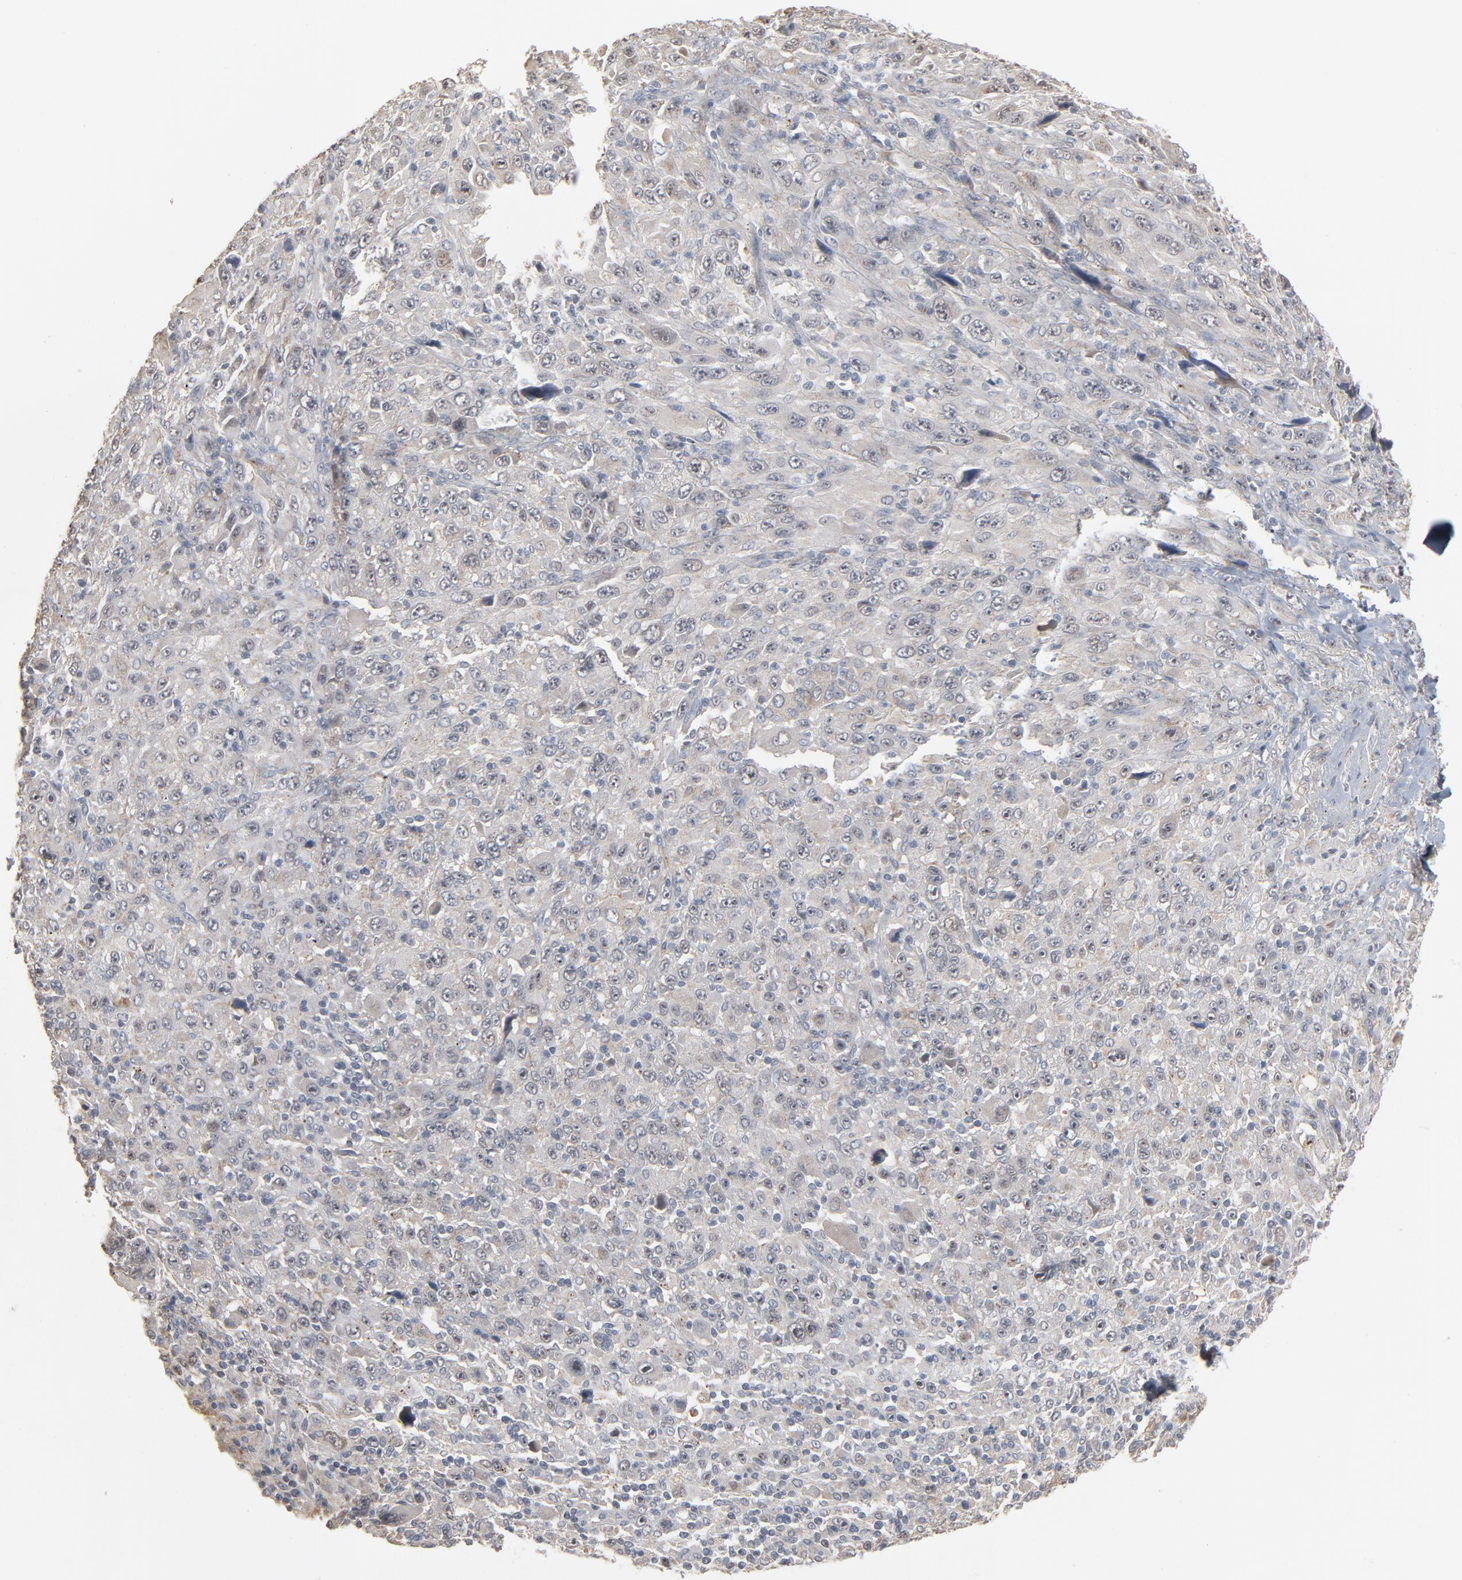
{"staining": {"intensity": "negative", "quantity": "none", "location": "none"}, "tissue": "melanoma", "cell_type": "Tumor cells", "image_type": "cancer", "snomed": [{"axis": "morphology", "description": "Malignant melanoma, Metastatic site"}, {"axis": "topography", "description": "Skin"}], "caption": "Tumor cells are negative for brown protein staining in melanoma. (Immunohistochemistry (ihc), brightfield microscopy, high magnification).", "gene": "POMT2", "patient": {"sex": "female", "age": 56}}